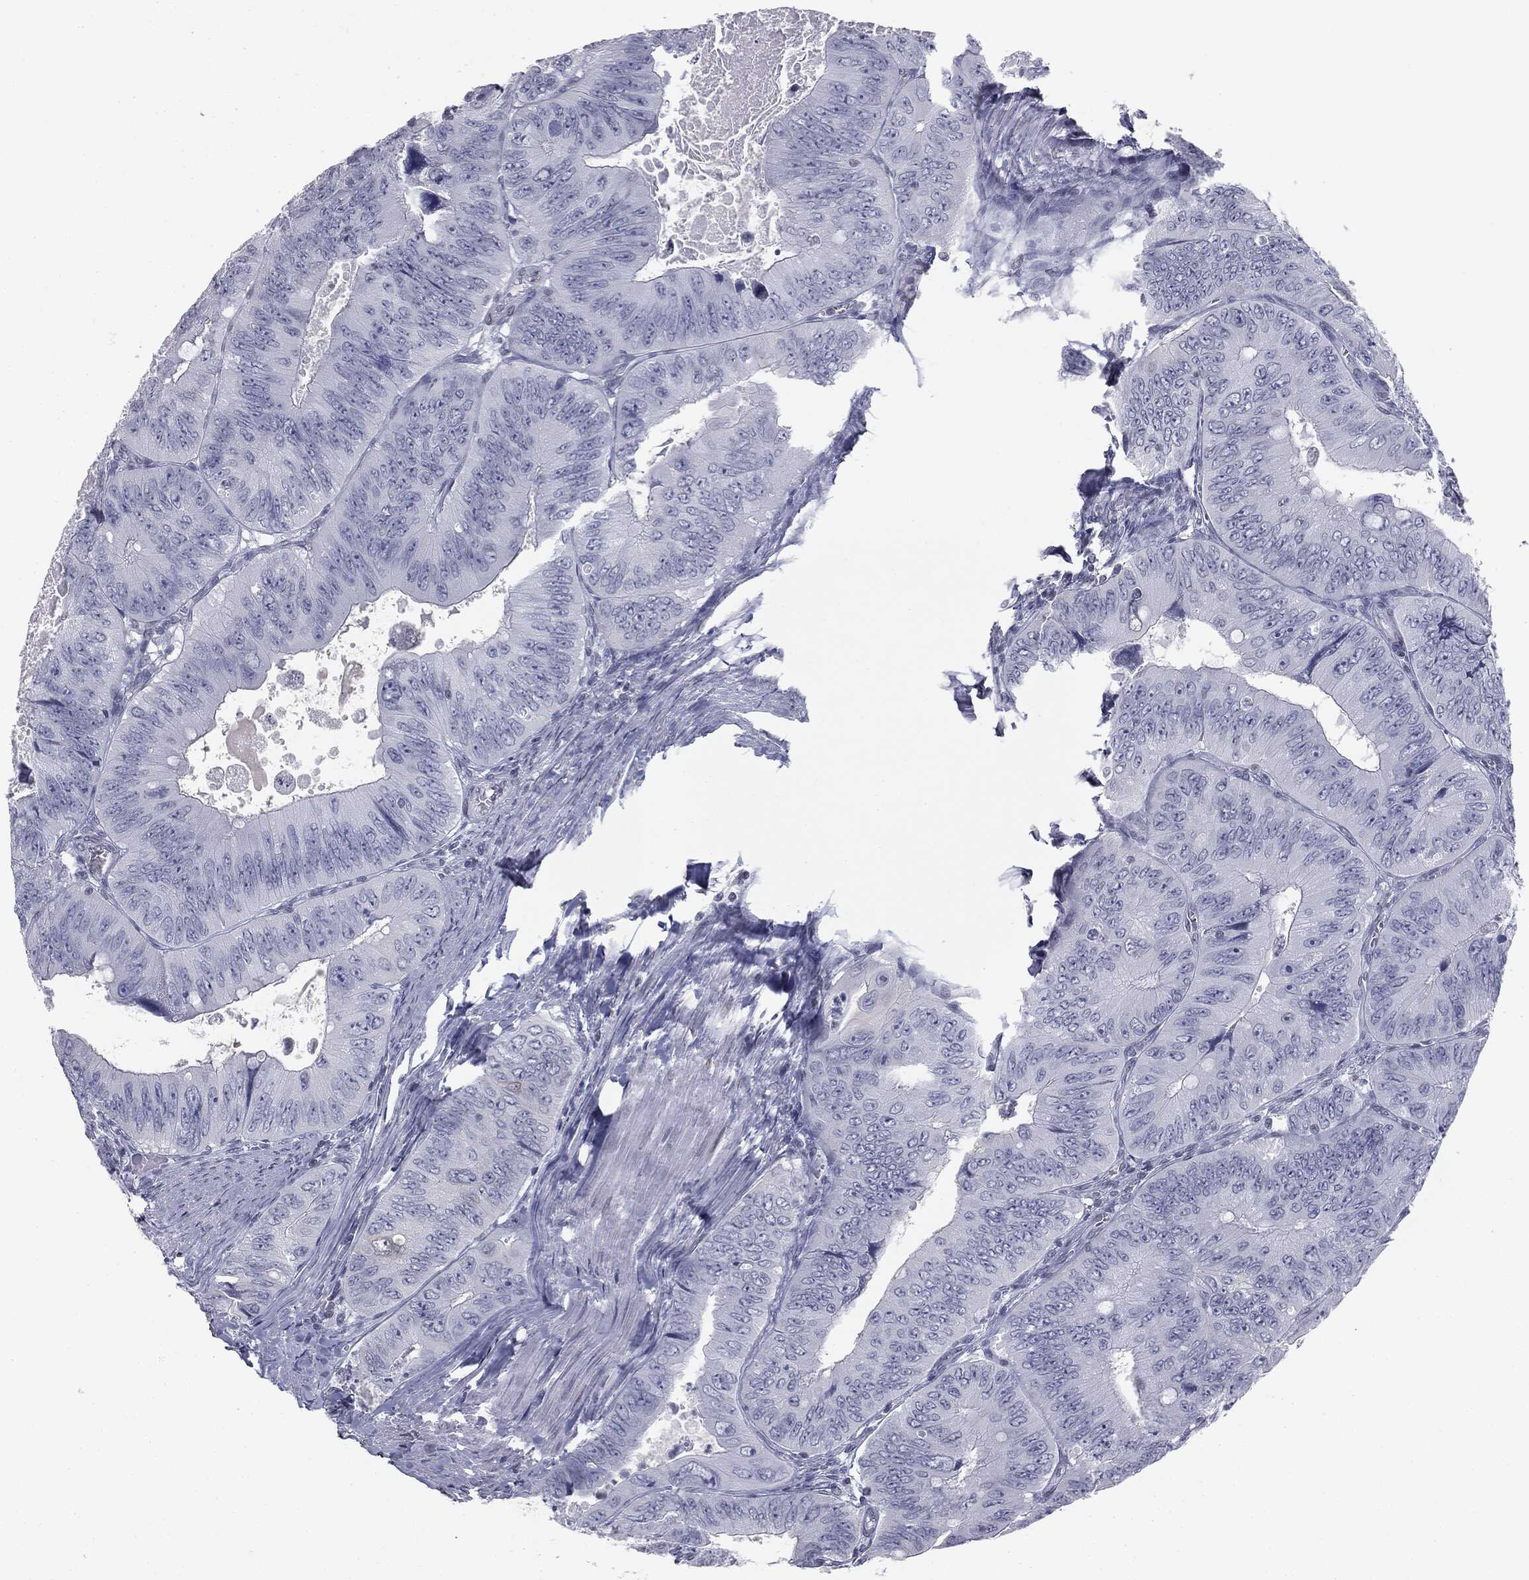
{"staining": {"intensity": "negative", "quantity": "none", "location": "none"}, "tissue": "colorectal cancer", "cell_type": "Tumor cells", "image_type": "cancer", "snomed": [{"axis": "morphology", "description": "Adenocarcinoma, NOS"}, {"axis": "topography", "description": "Colon"}], "caption": "High power microscopy photomicrograph of an IHC micrograph of colorectal adenocarcinoma, revealing no significant expression in tumor cells.", "gene": "ALDOB", "patient": {"sex": "female", "age": 84}}